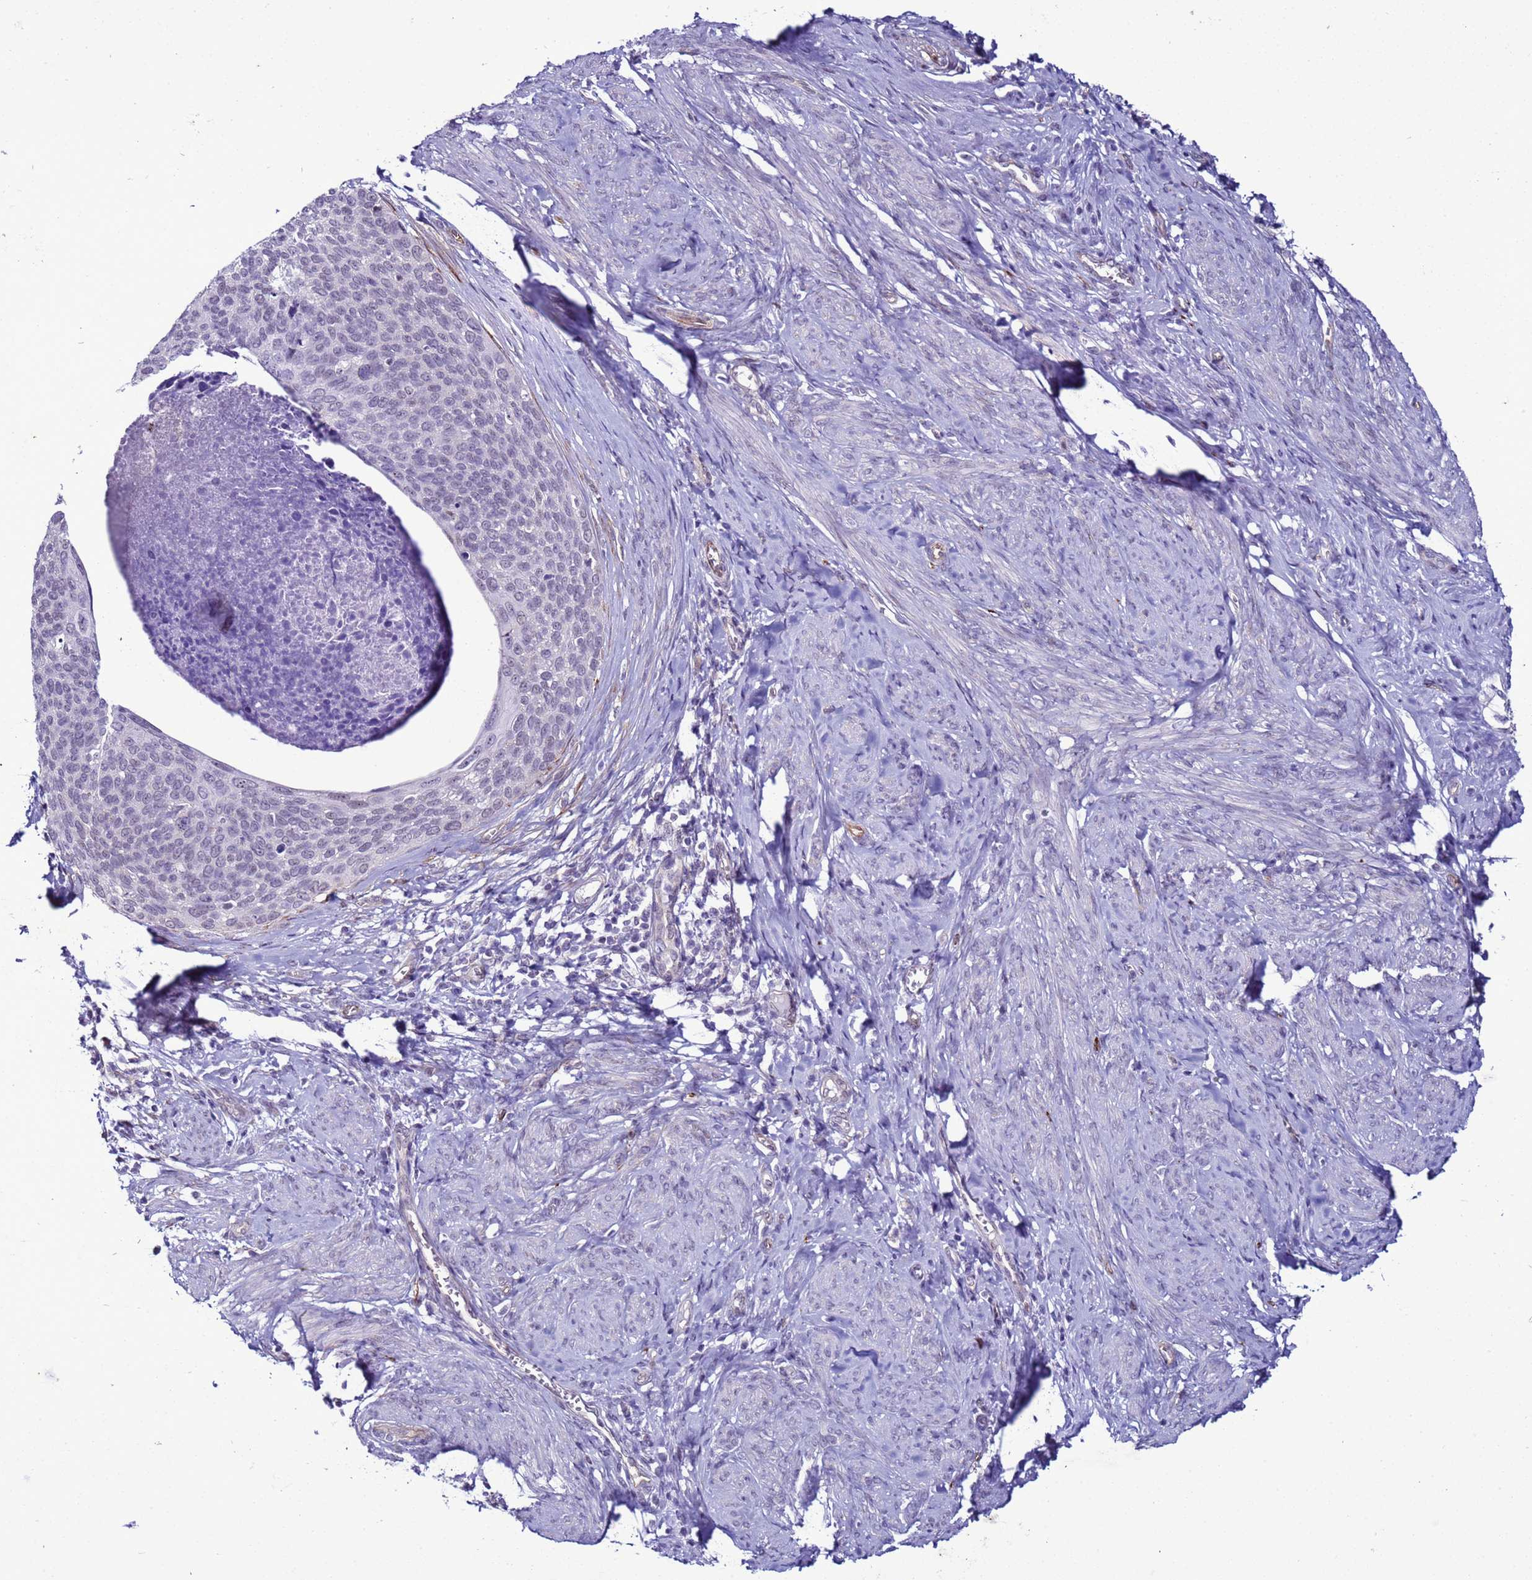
{"staining": {"intensity": "negative", "quantity": "none", "location": "none"}, "tissue": "cervical cancer", "cell_type": "Tumor cells", "image_type": "cancer", "snomed": [{"axis": "morphology", "description": "Squamous cell carcinoma, NOS"}, {"axis": "topography", "description": "Cervix"}], "caption": "IHC micrograph of human cervical squamous cell carcinoma stained for a protein (brown), which displays no staining in tumor cells. The staining is performed using DAB brown chromogen with nuclei counter-stained in using hematoxylin.", "gene": "LRRC10B", "patient": {"sex": "female", "age": 80}}